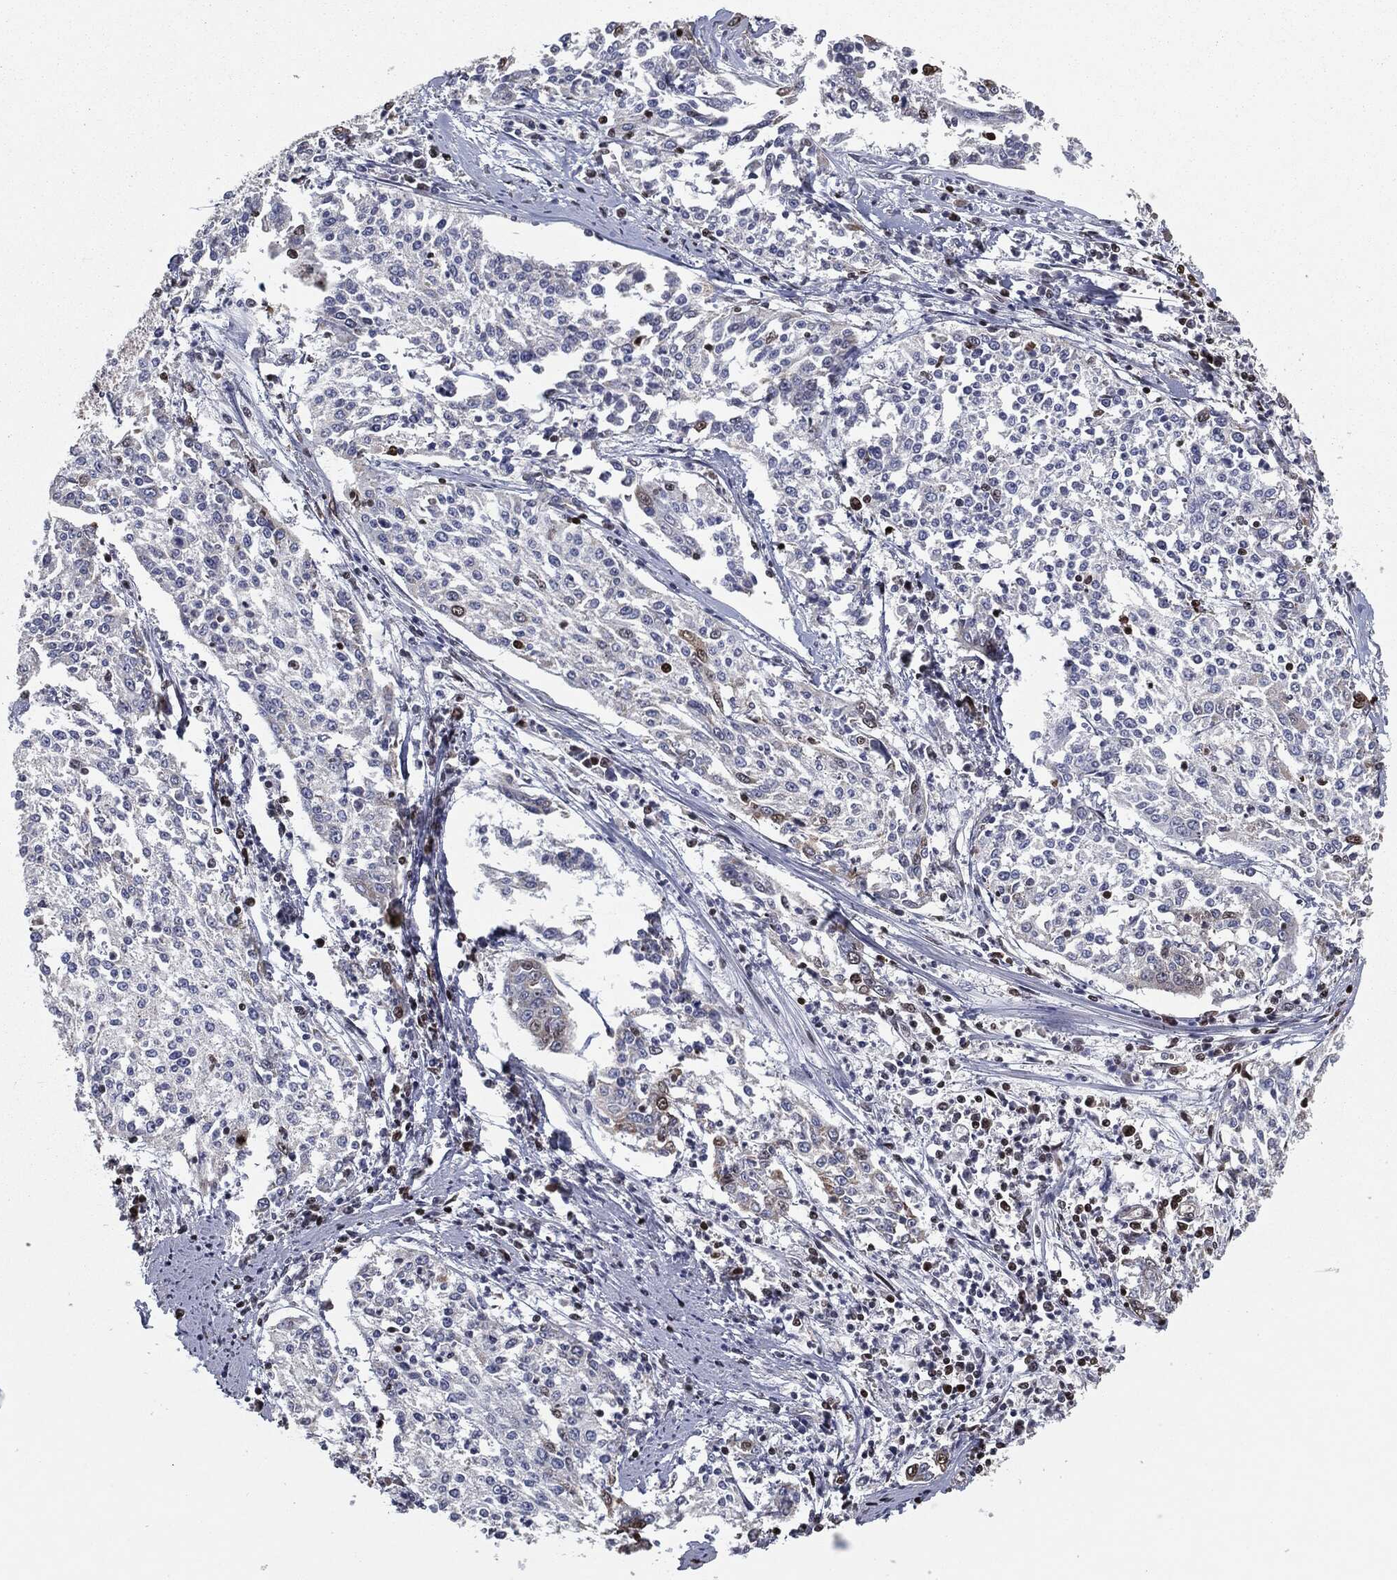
{"staining": {"intensity": "moderate", "quantity": "<25%", "location": "cytoplasmic/membranous"}, "tissue": "cervical cancer", "cell_type": "Tumor cells", "image_type": "cancer", "snomed": [{"axis": "morphology", "description": "Squamous cell carcinoma, NOS"}, {"axis": "topography", "description": "Cervix"}], "caption": "Approximately <25% of tumor cells in human squamous cell carcinoma (cervical) reveal moderate cytoplasmic/membranous protein positivity as visualized by brown immunohistochemical staining.", "gene": "CHCHD2", "patient": {"sex": "female", "age": 41}}